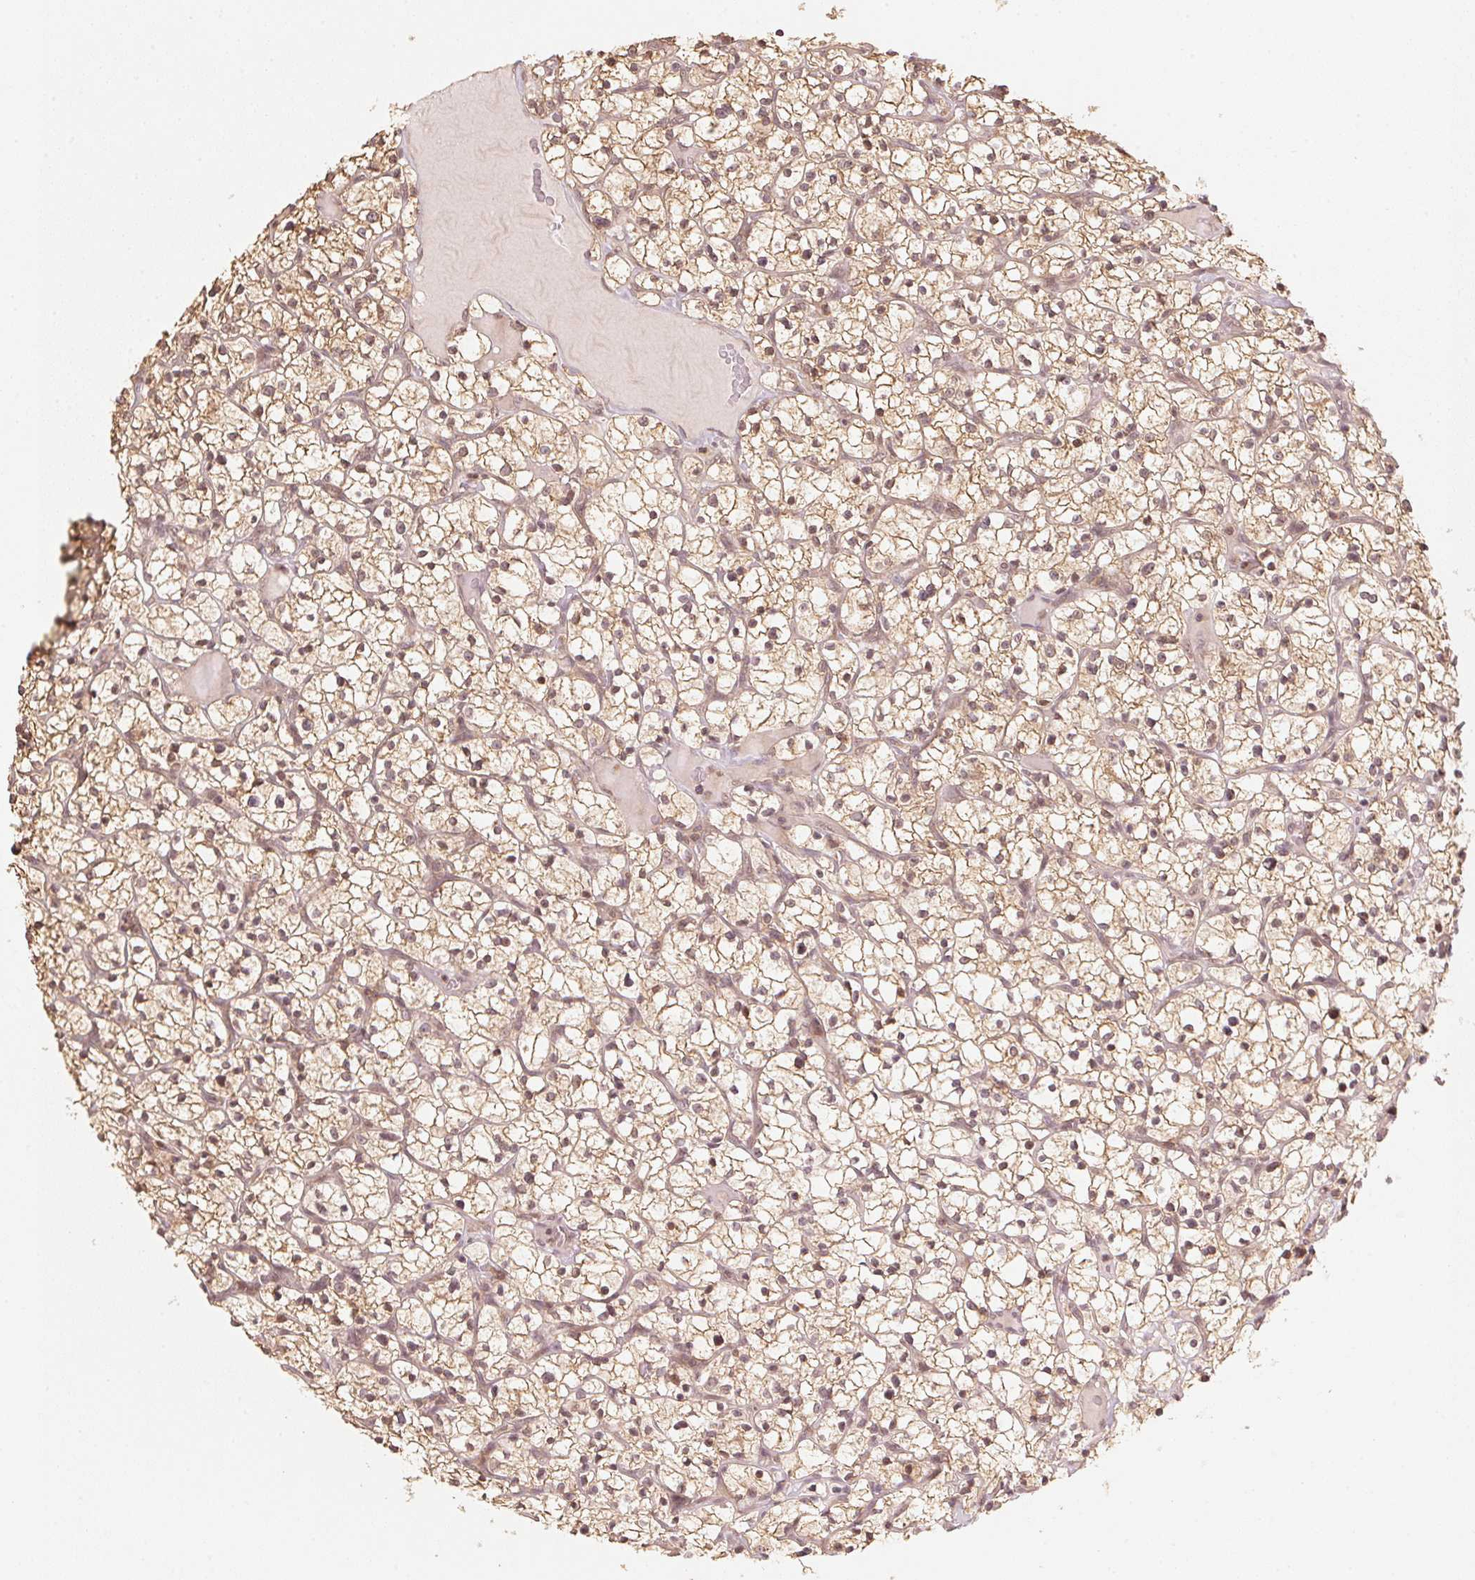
{"staining": {"intensity": "moderate", "quantity": ">75%", "location": "cytoplasmic/membranous,nuclear"}, "tissue": "renal cancer", "cell_type": "Tumor cells", "image_type": "cancer", "snomed": [{"axis": "morphology", "description": "Adenocarcinoma, NOS"}, {"axis": "topography", "description": "Kidney"}], "caption": "Immunohistochemical staining of renal cancer (adenocarcinoma) shows medium levels of moderate cytoplasmic/membranous and nuclear expression in approximately >75% of tumor cells.", "gene": "C2orf73", "patient": {"sex": "female", "age": 64}}